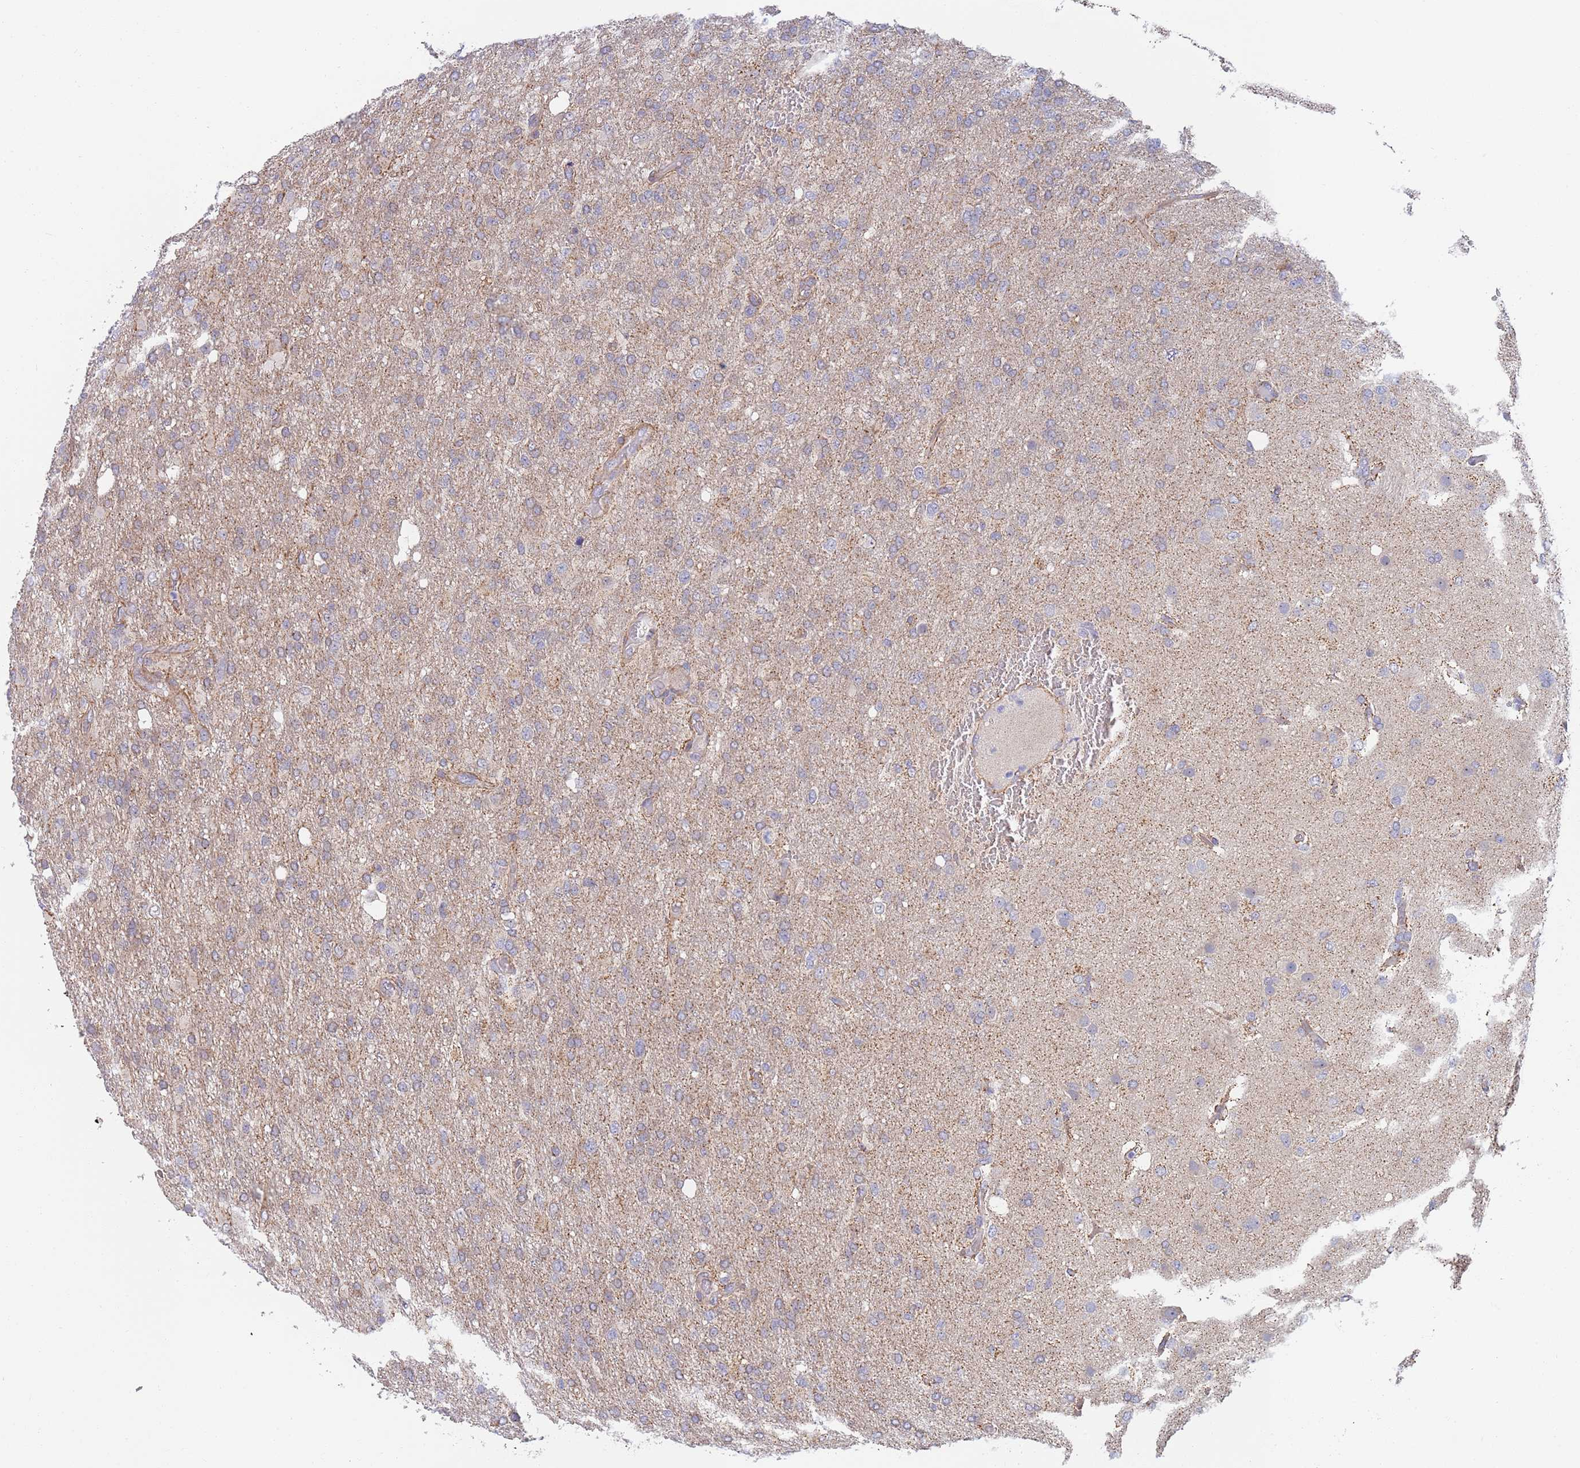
{"staining": {"intensity": "weak", "quantity": "<25%", "location": "cytoplasmic/membranous"}, "tissue": "glioma", "cell_type": "Tumor cells", "image_type": "cancer", "snomed": [{"axis": "morphology", "description": "Glioma, malignant, High grade"}, {"axis": "topography", "description": "Brain"}], "caption": "High magnification brightfield microscopy of malignant high-grade glioma stained with DAB (3,3'-diaminobenzidine) (brown) and counterstained with hematoxylin (blue): tumor cells show no significant staining.", "gene": "PWWP3A", "patient": {"sex": "female", "age": 74}}